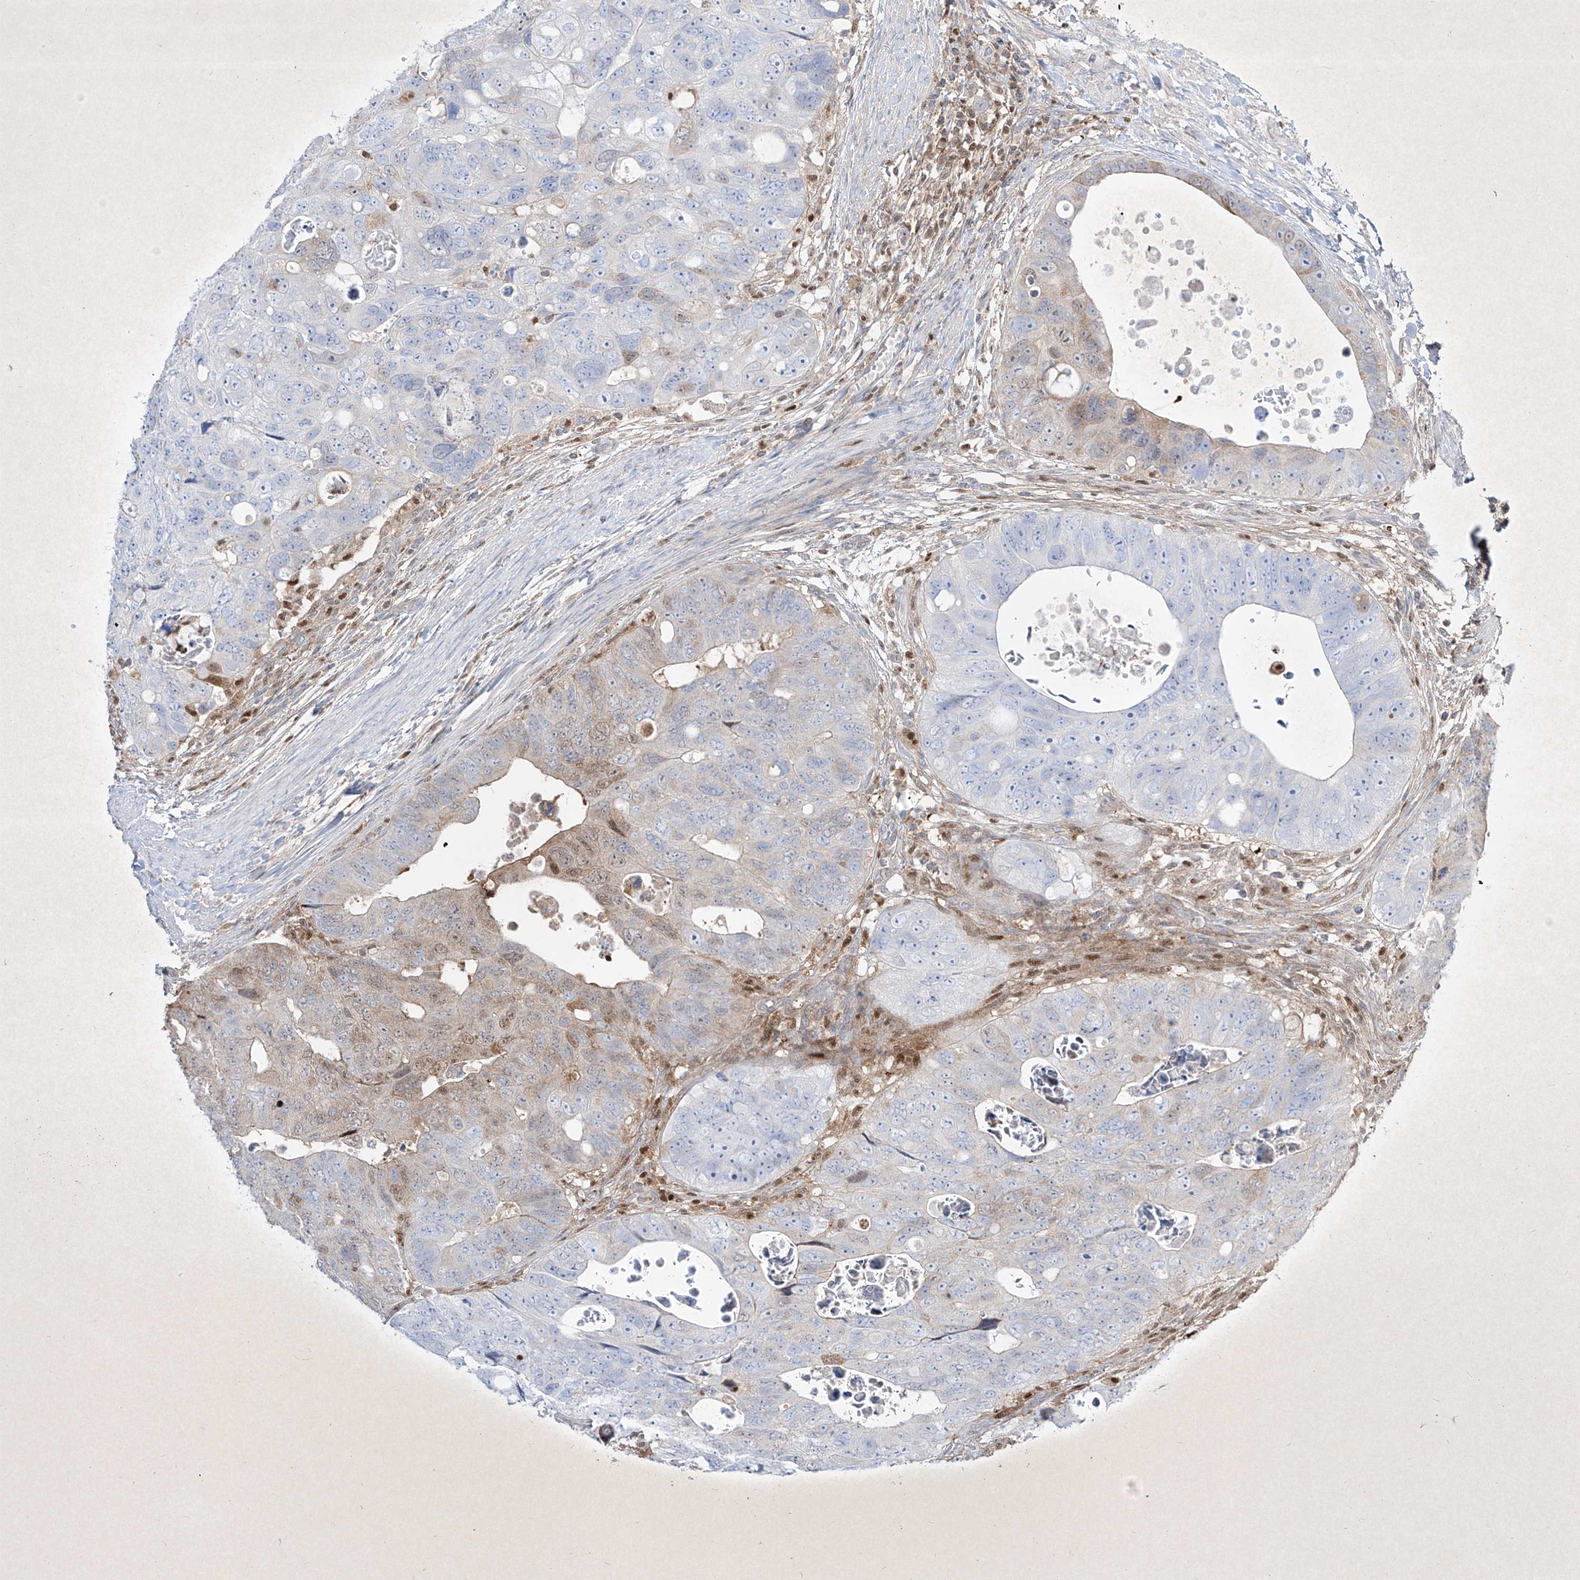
{"staining": {"intensity": "moderate", "quantity": "<25%", "location": "cytoplasmic/membranous,nuclear"}, "tissue": "colorectal cancer", "cell_type": "Tumor cells", "image_type": "cancer", "snomed": [{"axis": "morphology", "description": "Adenocarcinoma, NOS"}, {"axis": "topography", "description": "Rectum"}], "caption": "Immunohistochemistry (IHC) photomicrograph of human adenocarcinoma (colorectal) stained for a protein (brown), which reveals low levels of moderate cytoplasmic/membranous and nuclear staining in approximately <25% of tumor cells.", "gene": "PSMB10", "patient": {"sex": "male", "age": 59}}